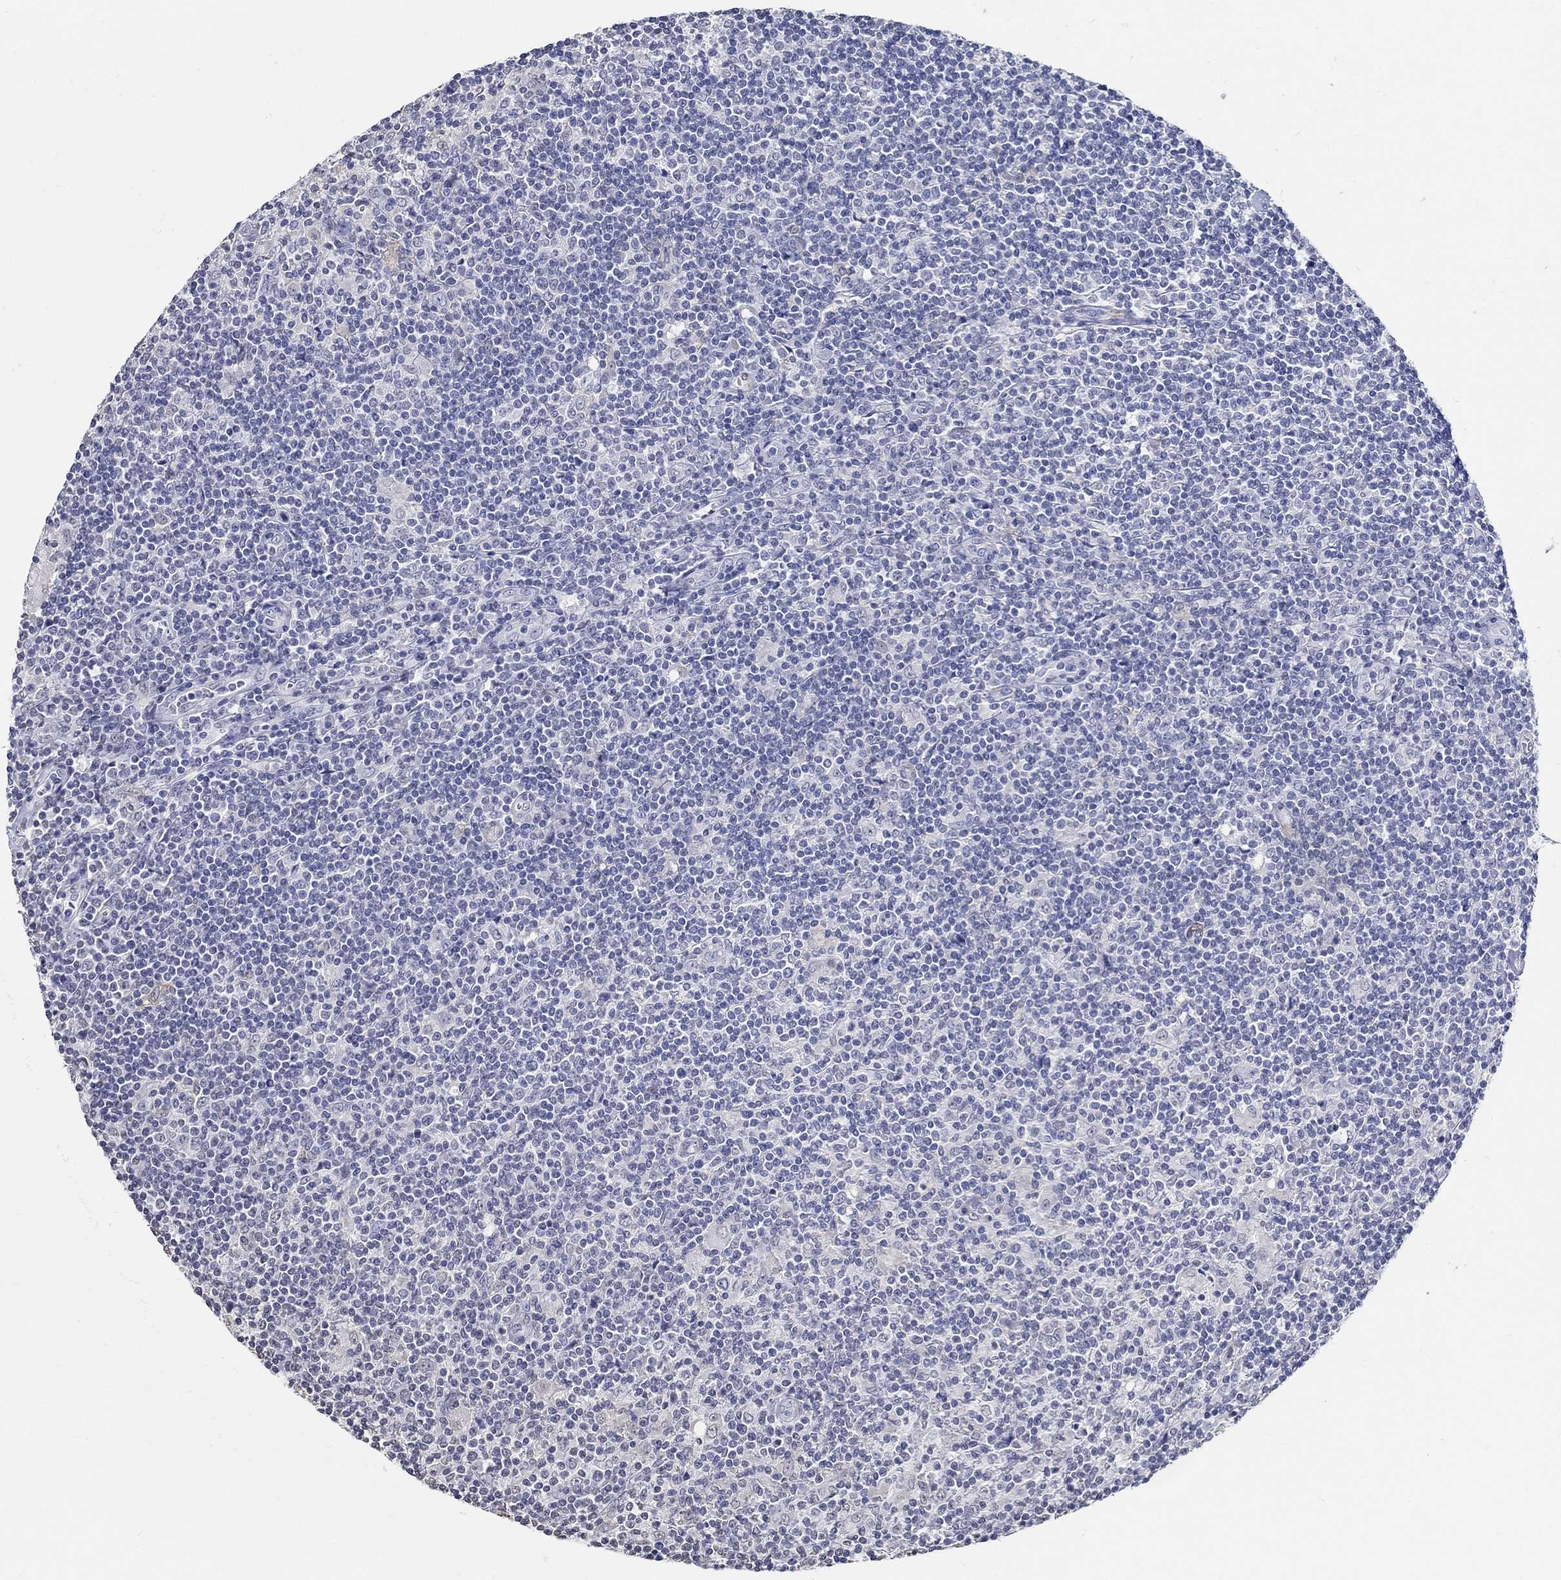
{"staining": {"intensity": "negative", "quantity": "none", "location": "none"}, "tissue": "lymphoma", "cell_type": "Tumor cells", "image_type": "cancer", "snomed": [{"axis": "morphology", "description": "Hodgkin's disease, NOS"}, {"axis": "topography", "description": "Lymph node"}], "caption": "The photomicrograph displays no staining of tumor cells in Hodgkin's disease. (DAB immunohistochemistry (IHC), high magnification).", "gene": "PDE1B", "patient": {"sex": "male", "age": 40}}